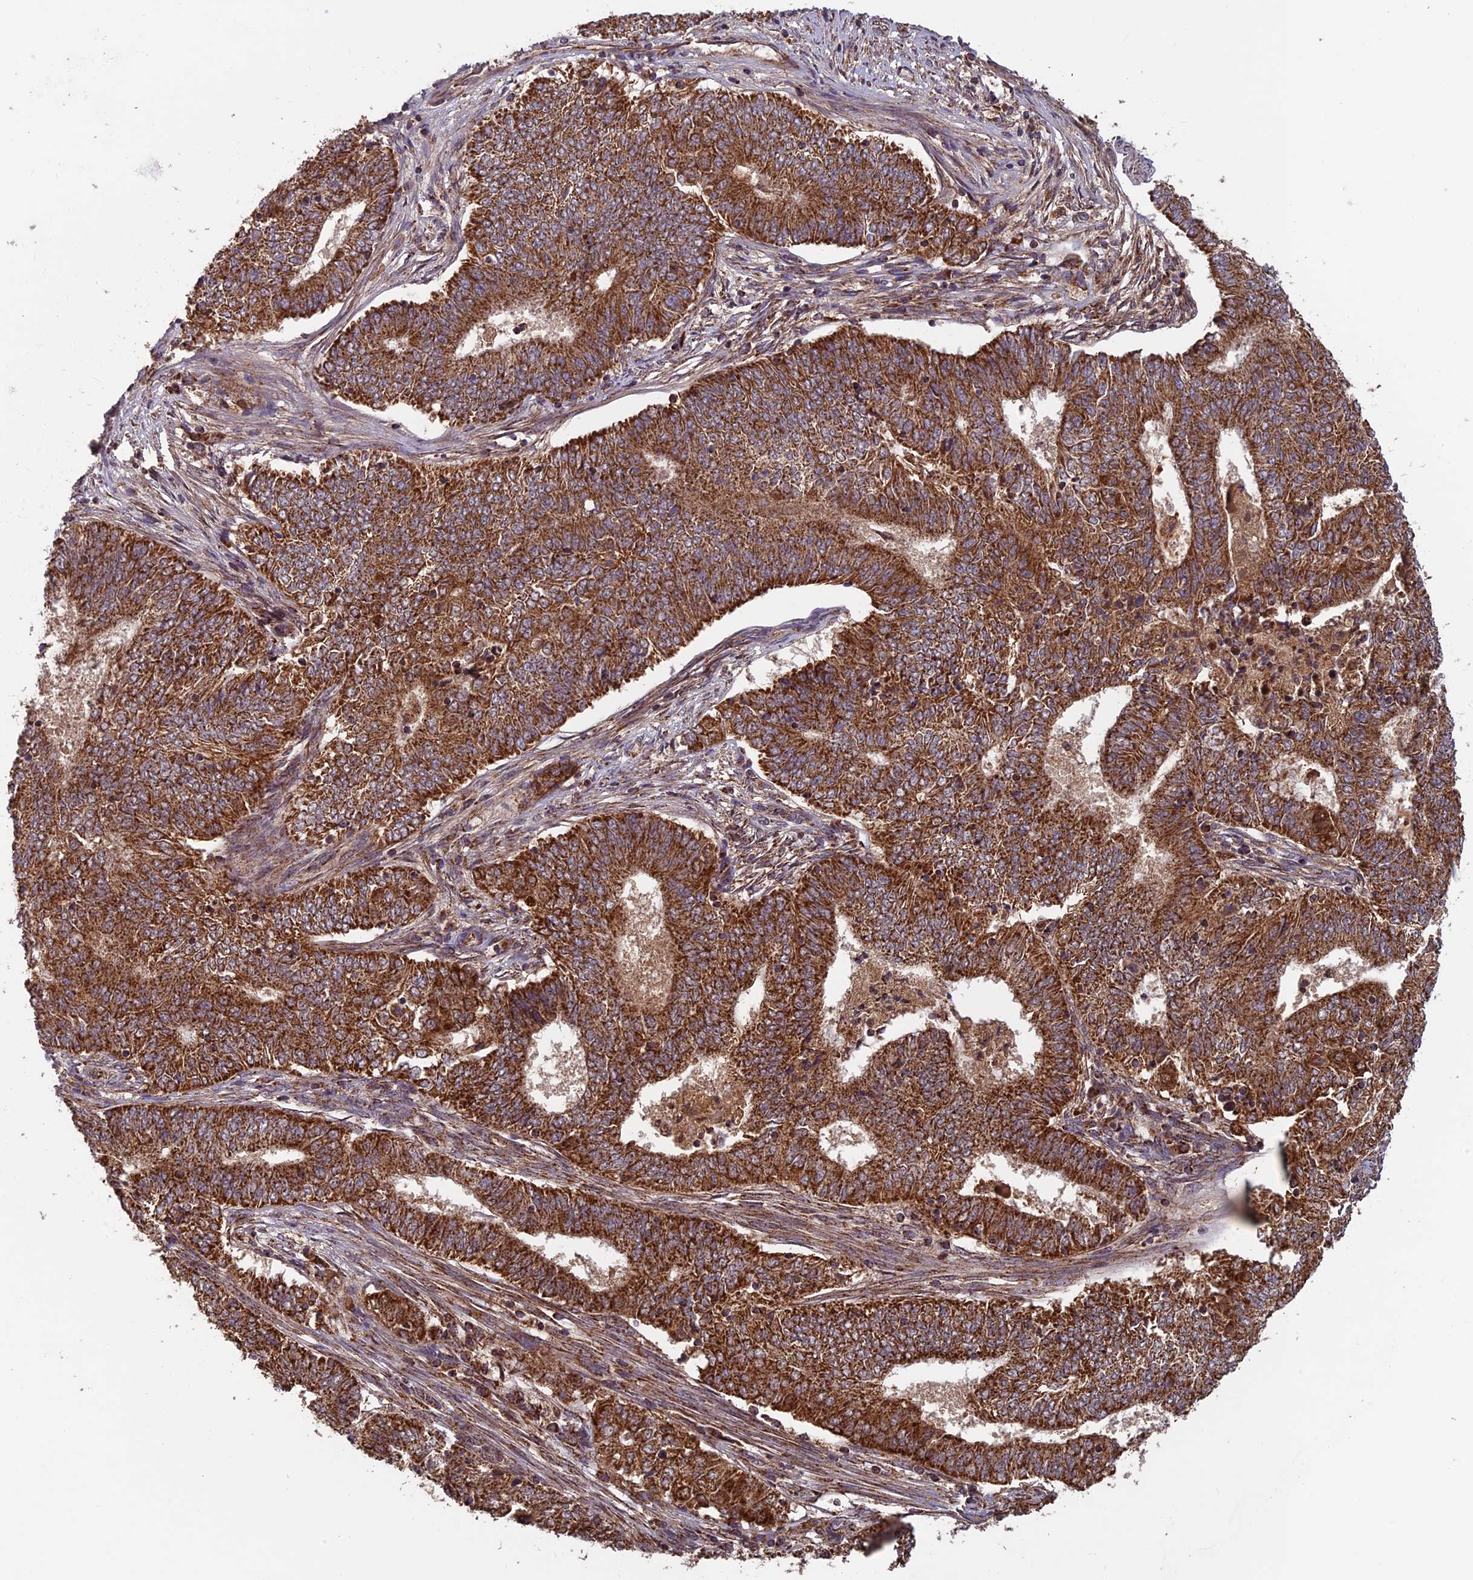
{"staining": {"intensity": "strong", "quantity": ">75%", "location": "cytoplasmic/membranous"}, "tissue": "endometrial cancer", "cell_type": "Tumor cells", "image_type": "cancer", "snomed": [{"axis": "morphology", "description": "Adenocarcinoma, NOS"}, {"axis": "topography", "description": "Endometrium"}], "caption": "IHC image of adenocarcinoma (endometrial) stained for a protein (brown), which demonstrates high levels of strong cytoplasmic/membranous staining in approximately >75% of tumor cells.", "gene": "CCDC15", "patient": {"sex": "female", "age": 62}}